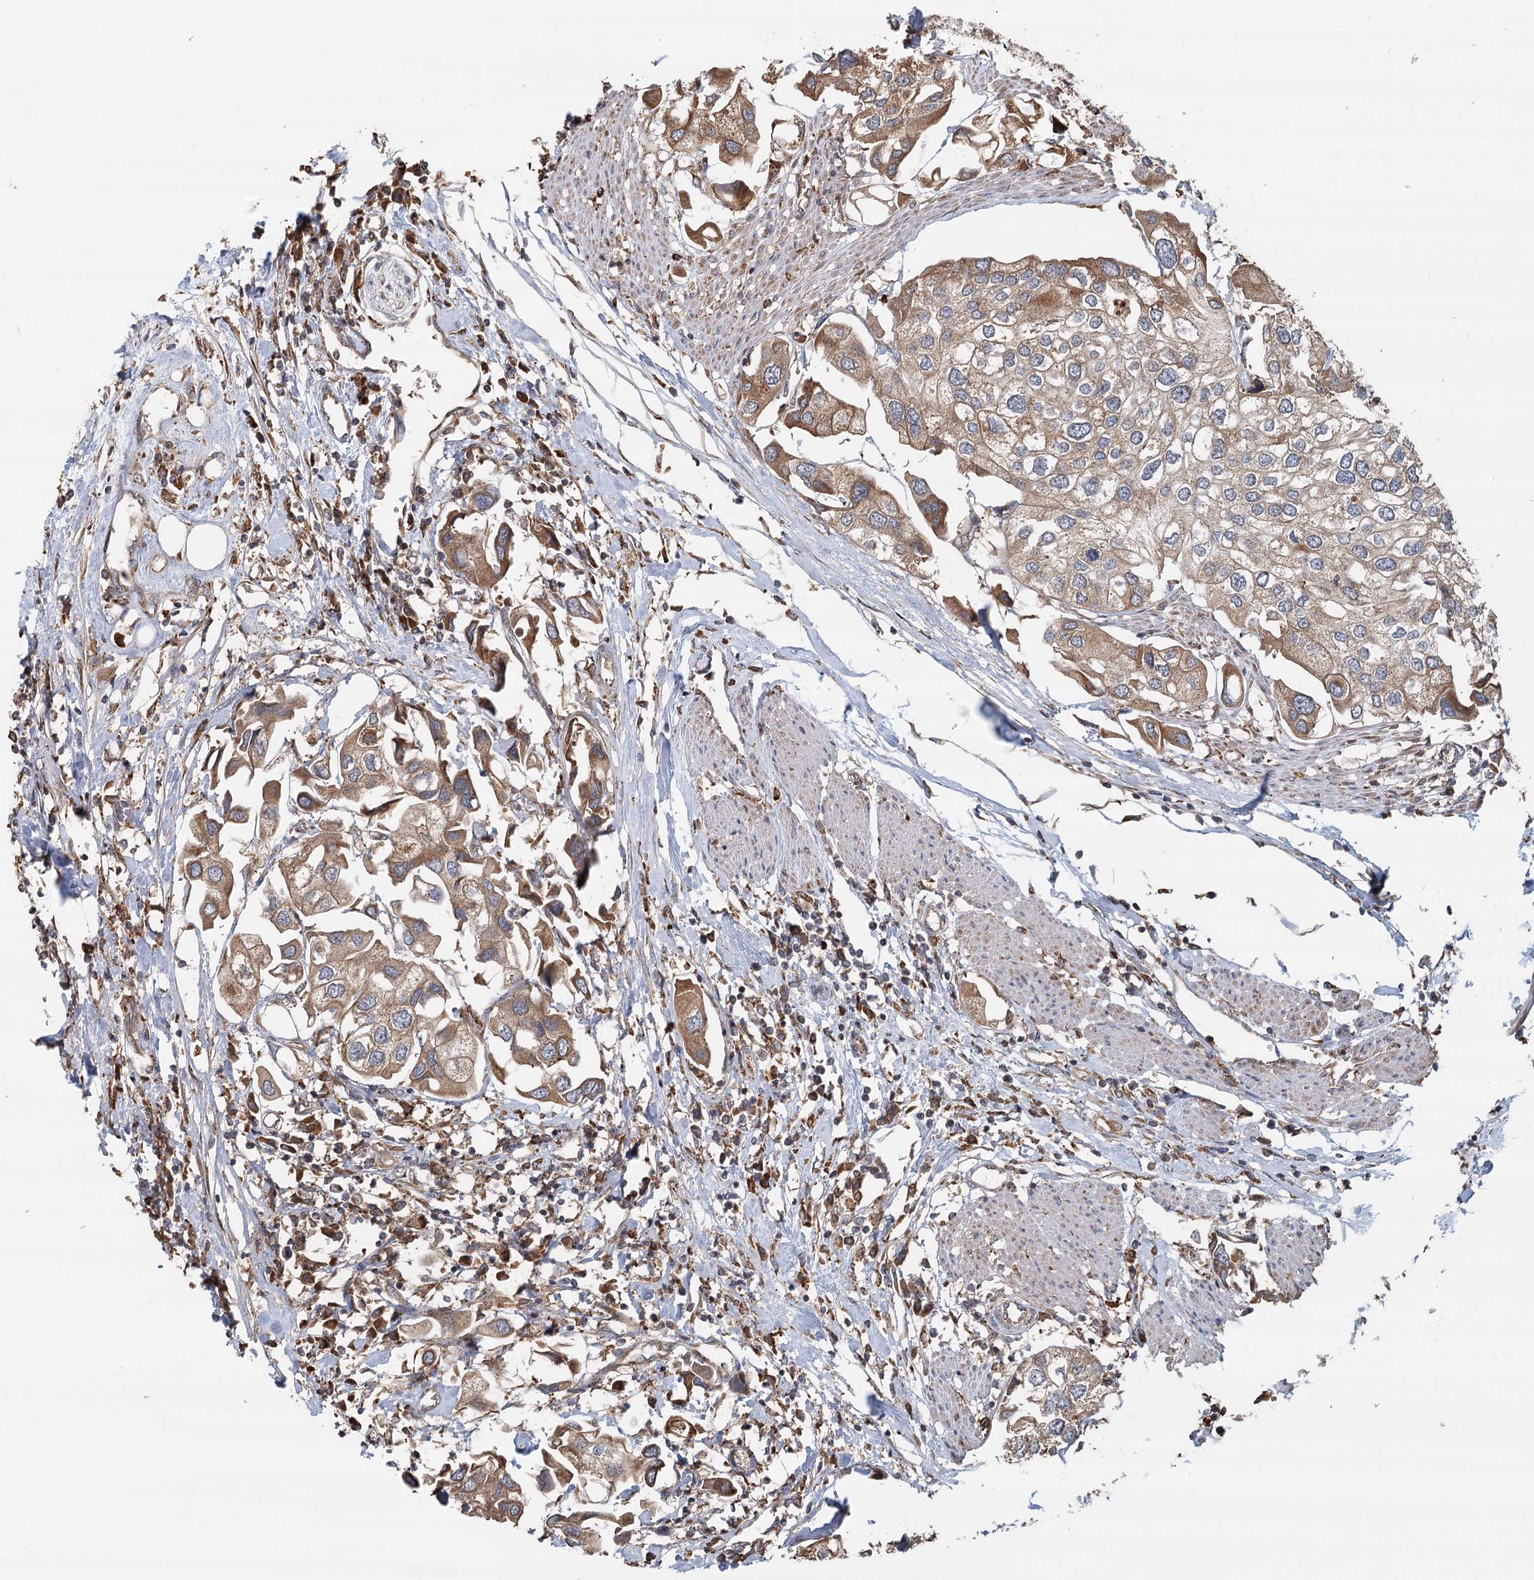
{"staining": {"intensity": "moderate", "quantity": ">75%", "location": "cytoplasmic/membranous"}, "tissue": "urothelial cancer", "cell_type": "Tumor cells", "image_type": "cancer", "snomed": [{"axis": "morphology", "description": "Urothelial carcinoma, High grade"}, {"axis": "topography", "description": "Urinary bladder"}], "caption": "This micrograph demonstrates urothelial cancer stained with immunohistochemistry (IHC) to label a protein in brown. The cytoplasmic/membranous of tumor cells show moderate positivity for the protein. Nuclei are counter-stained blue.", "gene": "RNF111", "patient": {"sex": "male", "age": 64}}